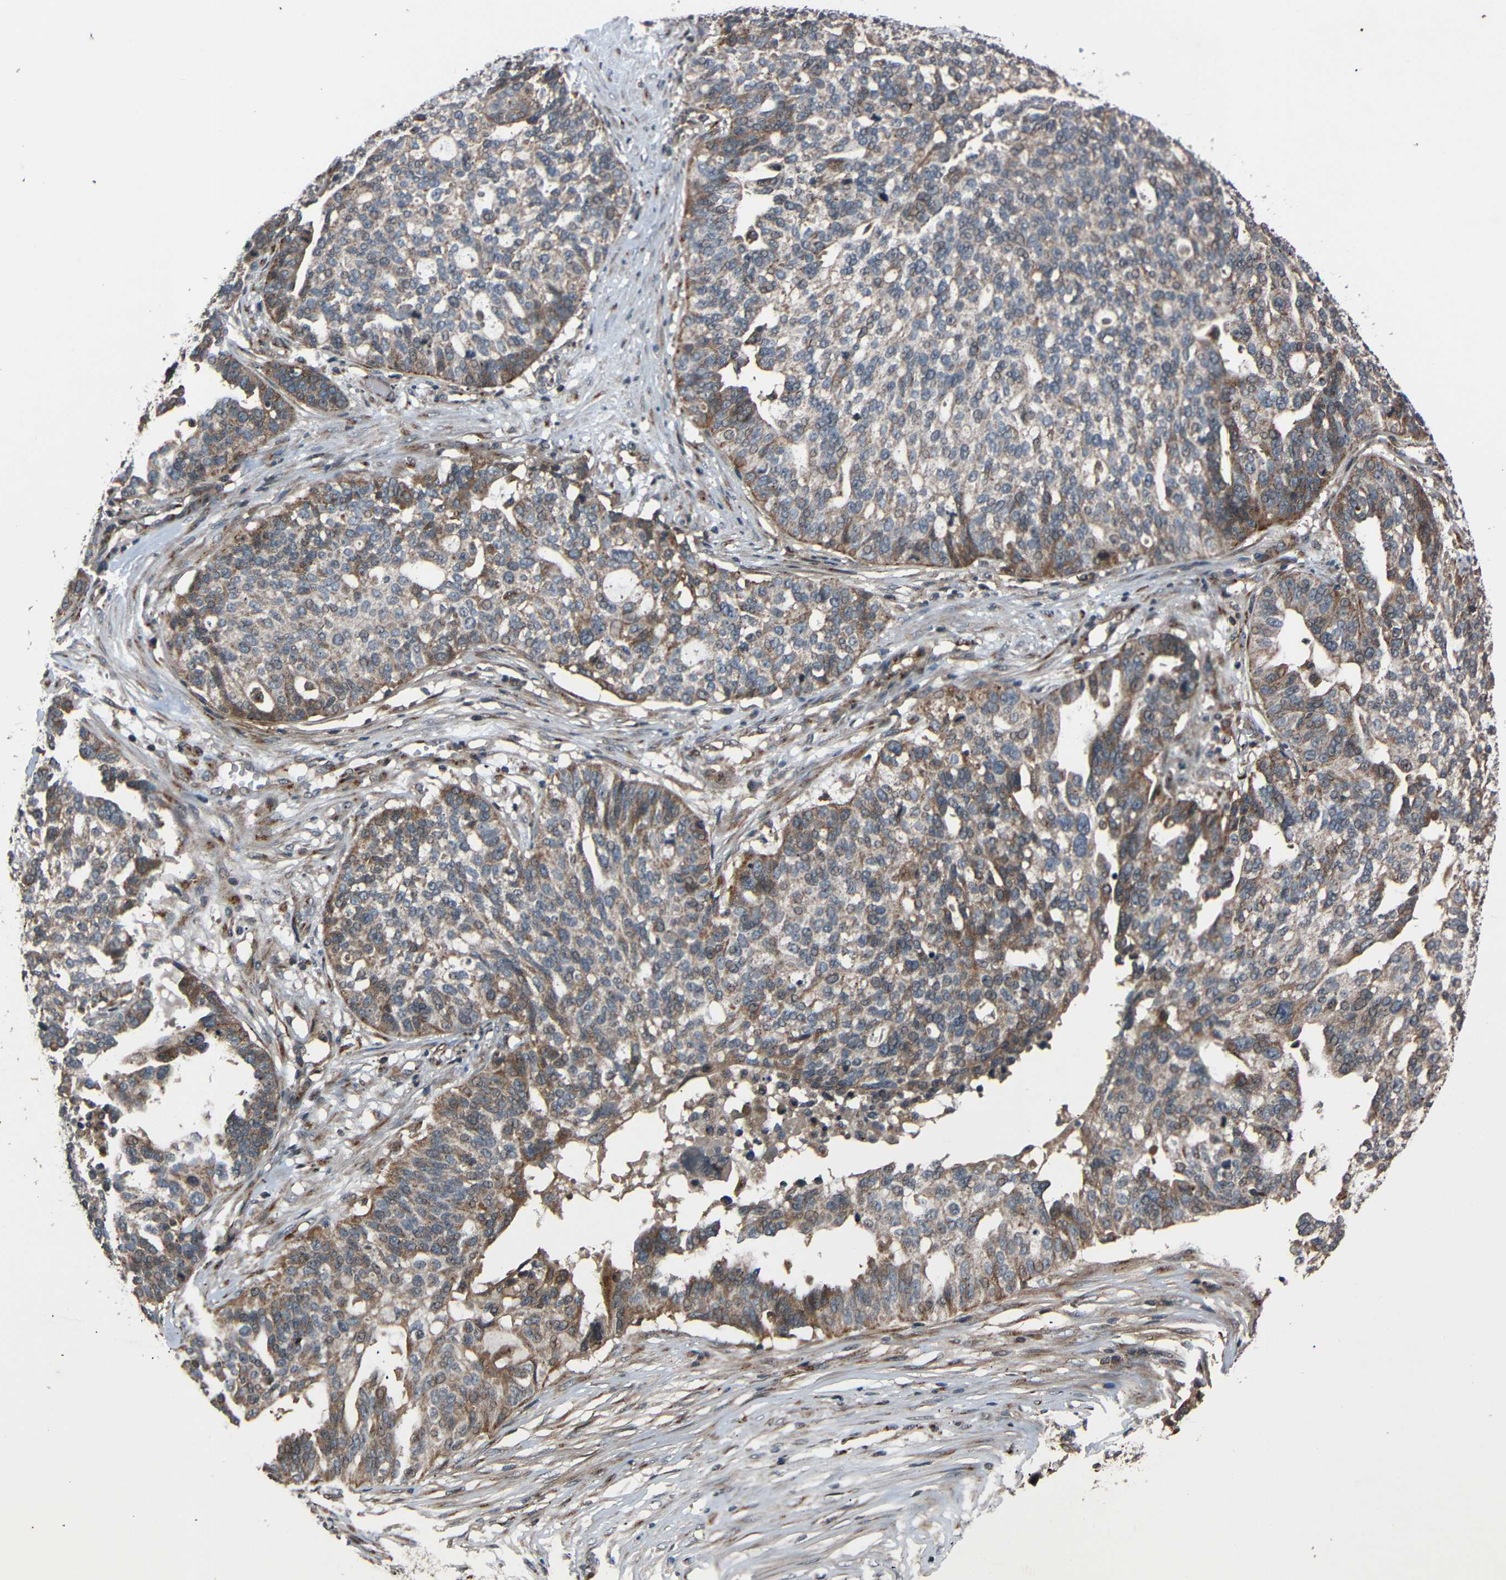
{"staining": {"intensity": "weak", "quantity": ">75%", "location": "cytoplasmic/membranous"}, "tissue": "ovarian cancer", "cell_type": "Tumor cells", "image_type": "cancer", "snomed": [{"axis": "morphology", "description": "Cystadenocarcinoma, serous, NOS"}, {"axis": "topography", "description": "Ovary"}], "caption": "Immunohistochemical staining of human ovarian serous cystadenocarcinoma exhibits low levels of weak cytoplasmic/membranous expression in about >75% of tumor cells. Using DAB (brown) and hematoxylin (blue) stains, captured at high magnification using brightfield microscopy.", "gene": "AKAP9", "patient": {"sex": "female", "age": 59}}